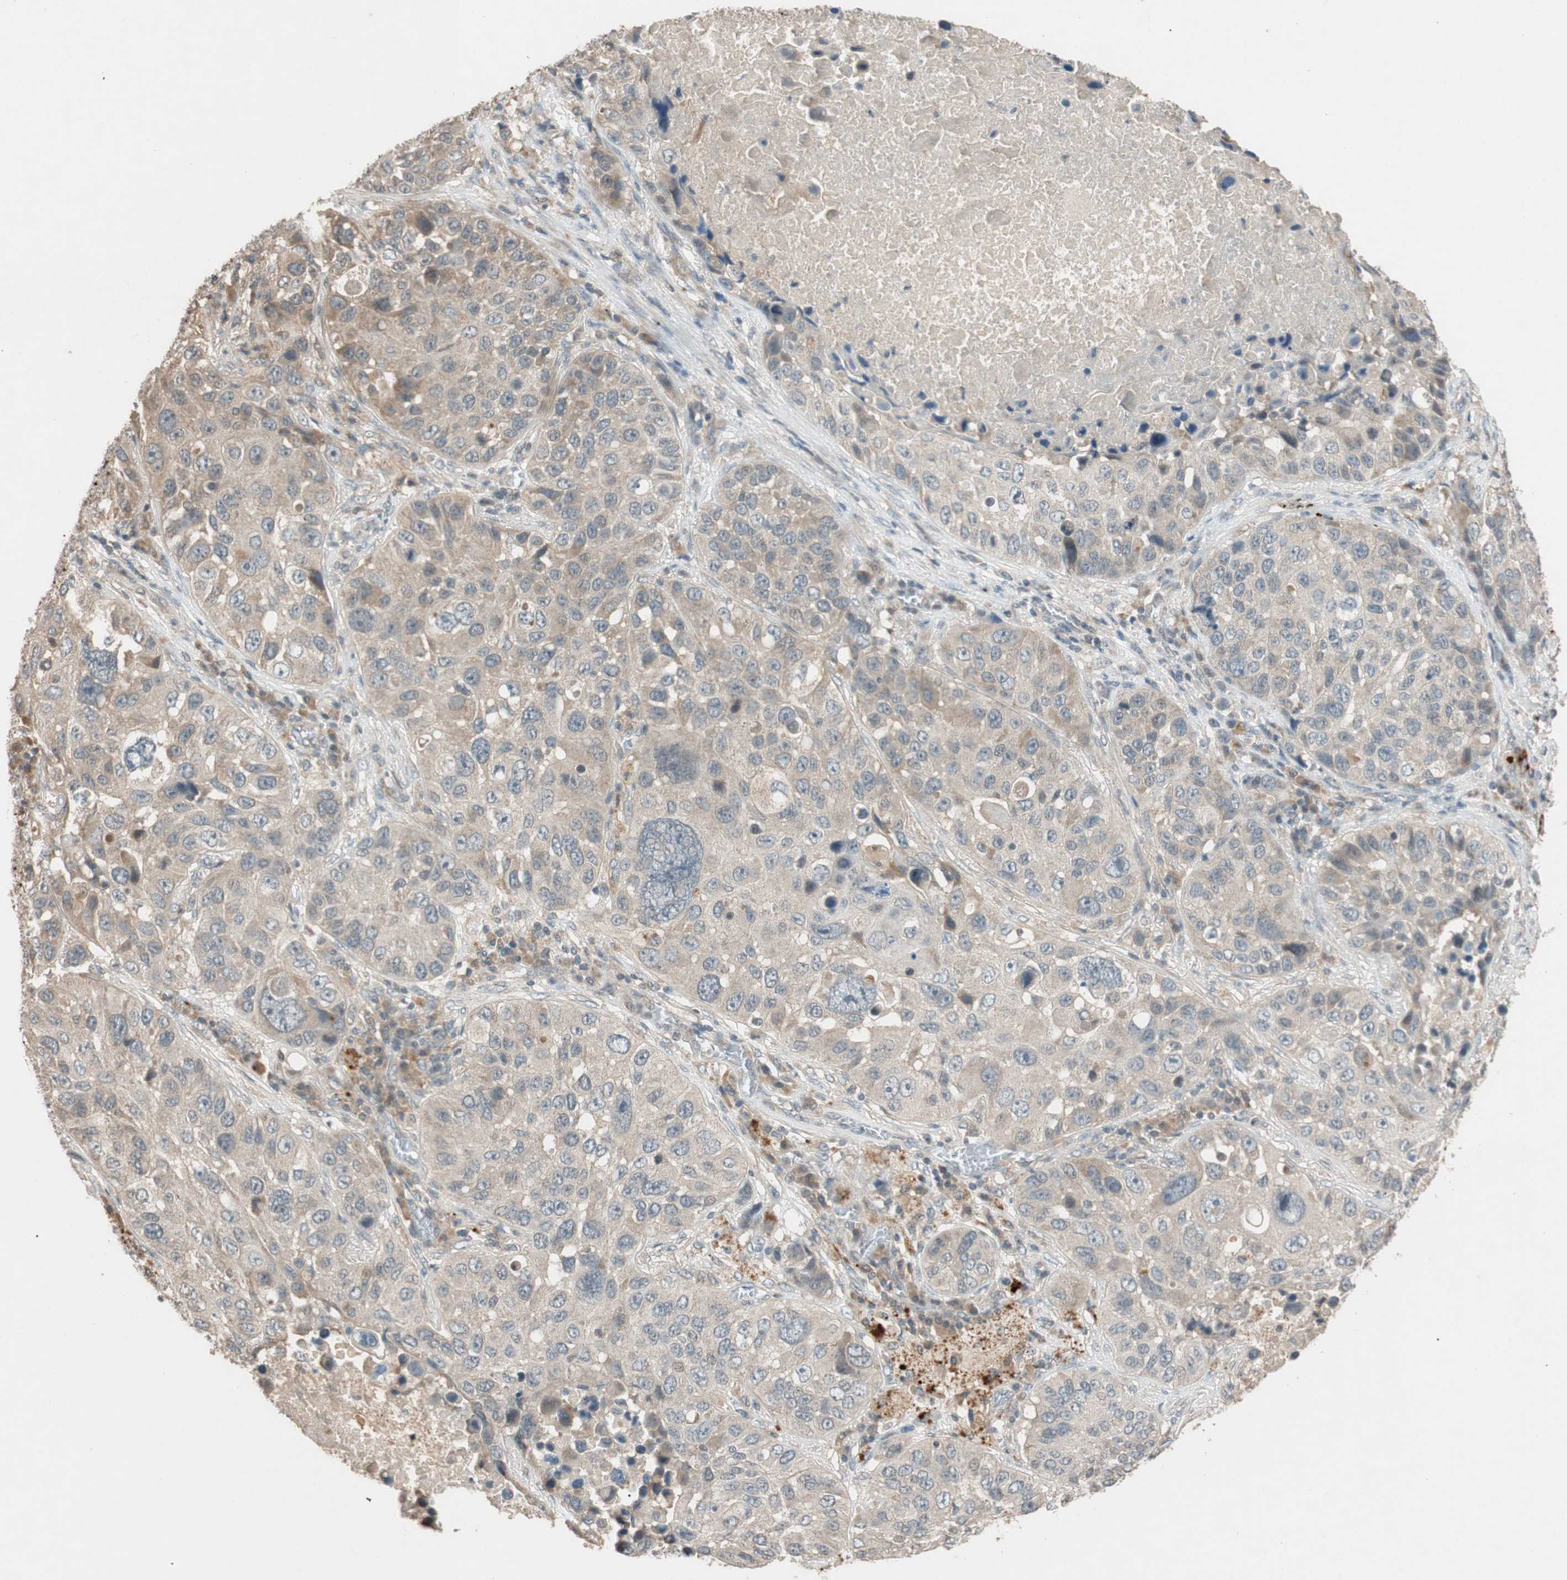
{"staining": {"intensity": "weak", "quantity": ">75%", "location": "cytoplasmic/membranous"}, "tissue": "lung cancer", "cell_type": "Tumor cells", "image_type": "cancer", "snomed": [{"axis": "morphology", "description": "Squamous cell carcinoma, NOS"}, {"axis": "topography", "description": "Lung"}], "caption": "A low amount of weak cytoplasmic/membranous expression is seen in approximately >75% of tumor cells in lung cancer (squamous cell carcinoma) tissue.", "gene": "GLB1", "patient": {"sex": "male", "age": 57}}